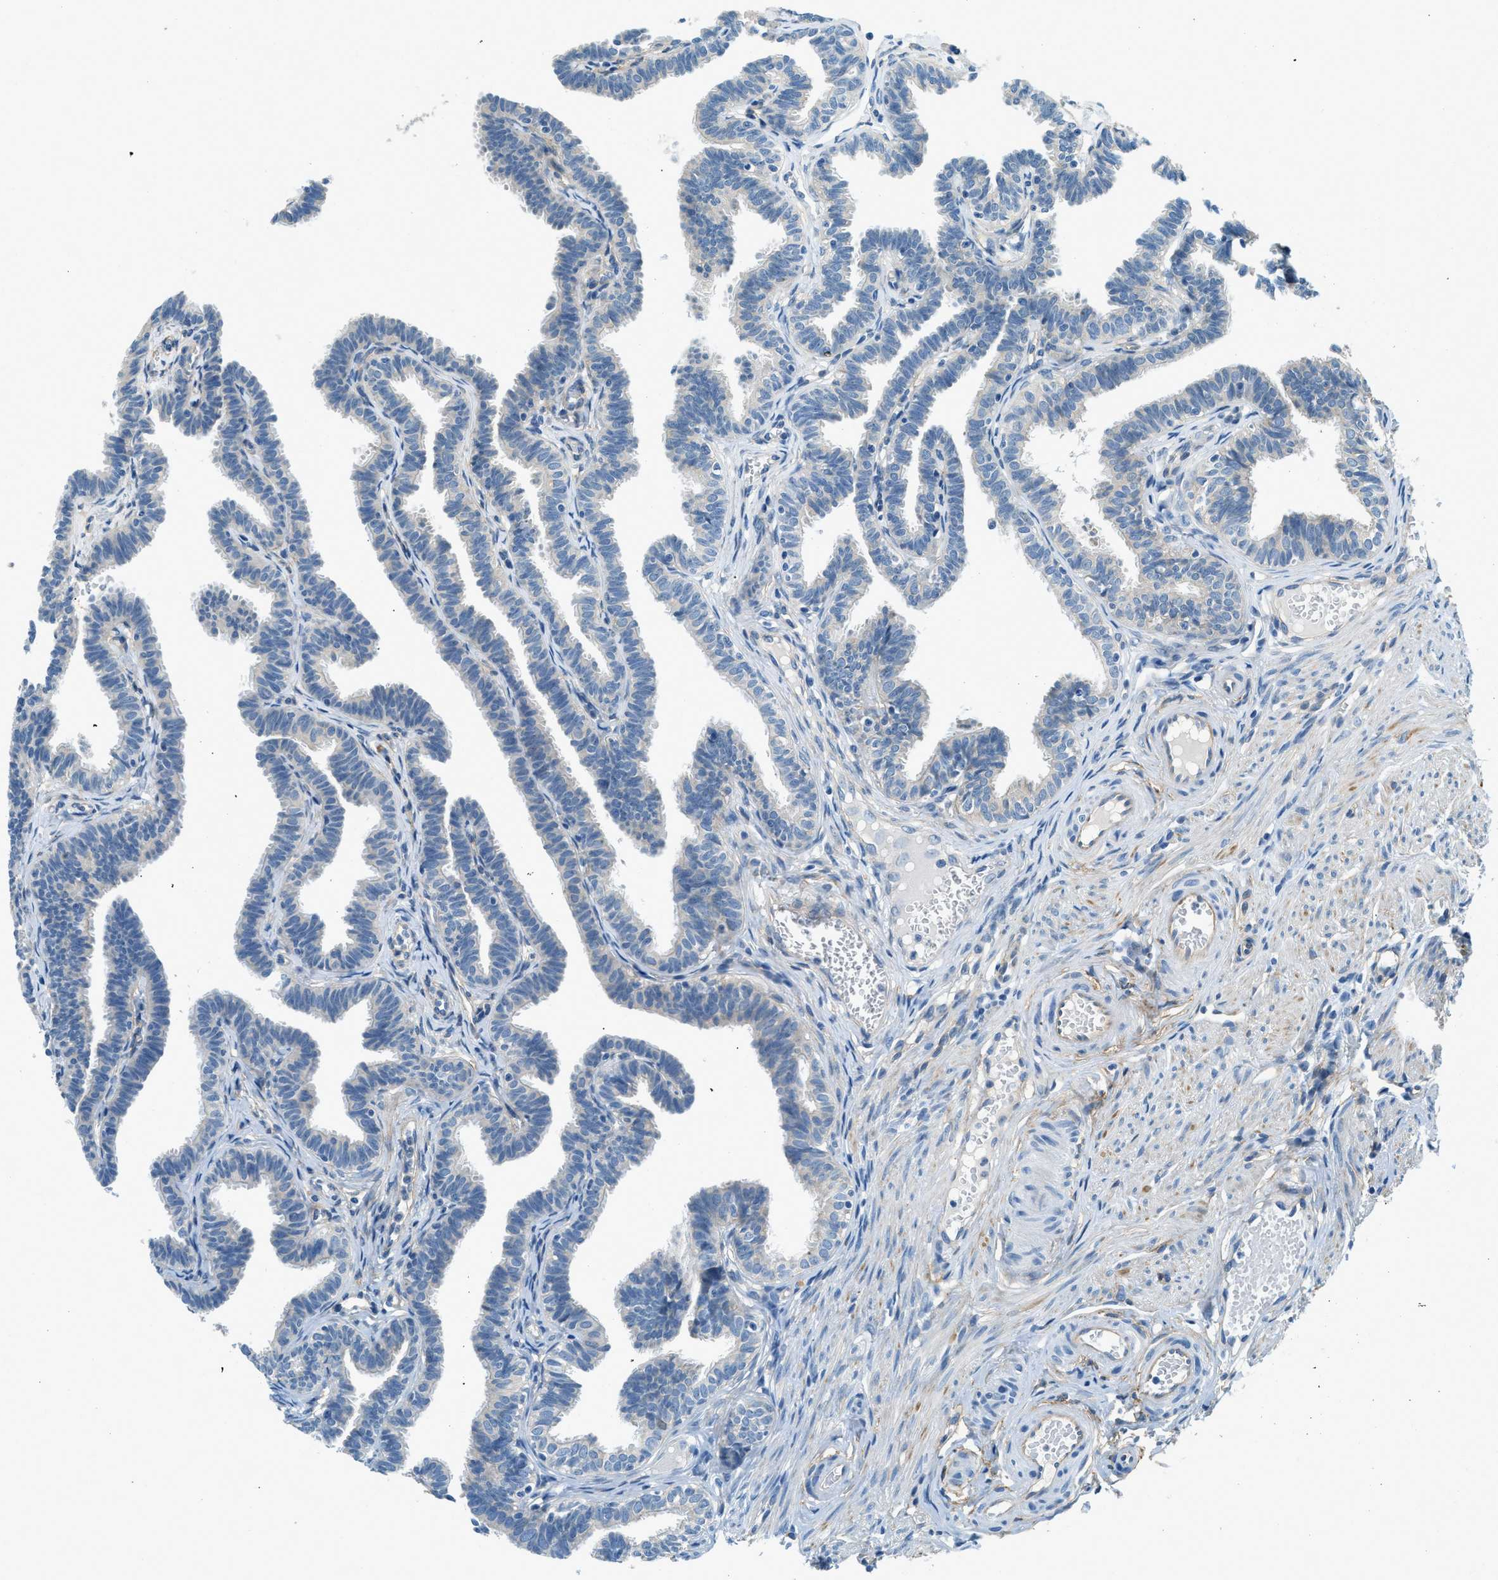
{"staining": {"intensity": "negative", "quantity": "none", "location": "none"}, "tissue": "fallopian tube", "cell_type": "Glandular cells", "image_type": "normal", "snomed": [{"axis": "morphology", "description": "Normal tissue, NOS"}, {"axis": "topography", "description": "Fallopian tube"}, {"axis": "topography", "description": "Ovary"}], "caption": "There is no significant positivity in glandular cells of fallopian tube. The staining was performed using DAB to visualize the protein expression in brown, while the nuclei were stained in blue with hematoxylin (Magnification: 20x).", "gene": "ZNF367", "patient": {"sex": "female", "age": 23}}